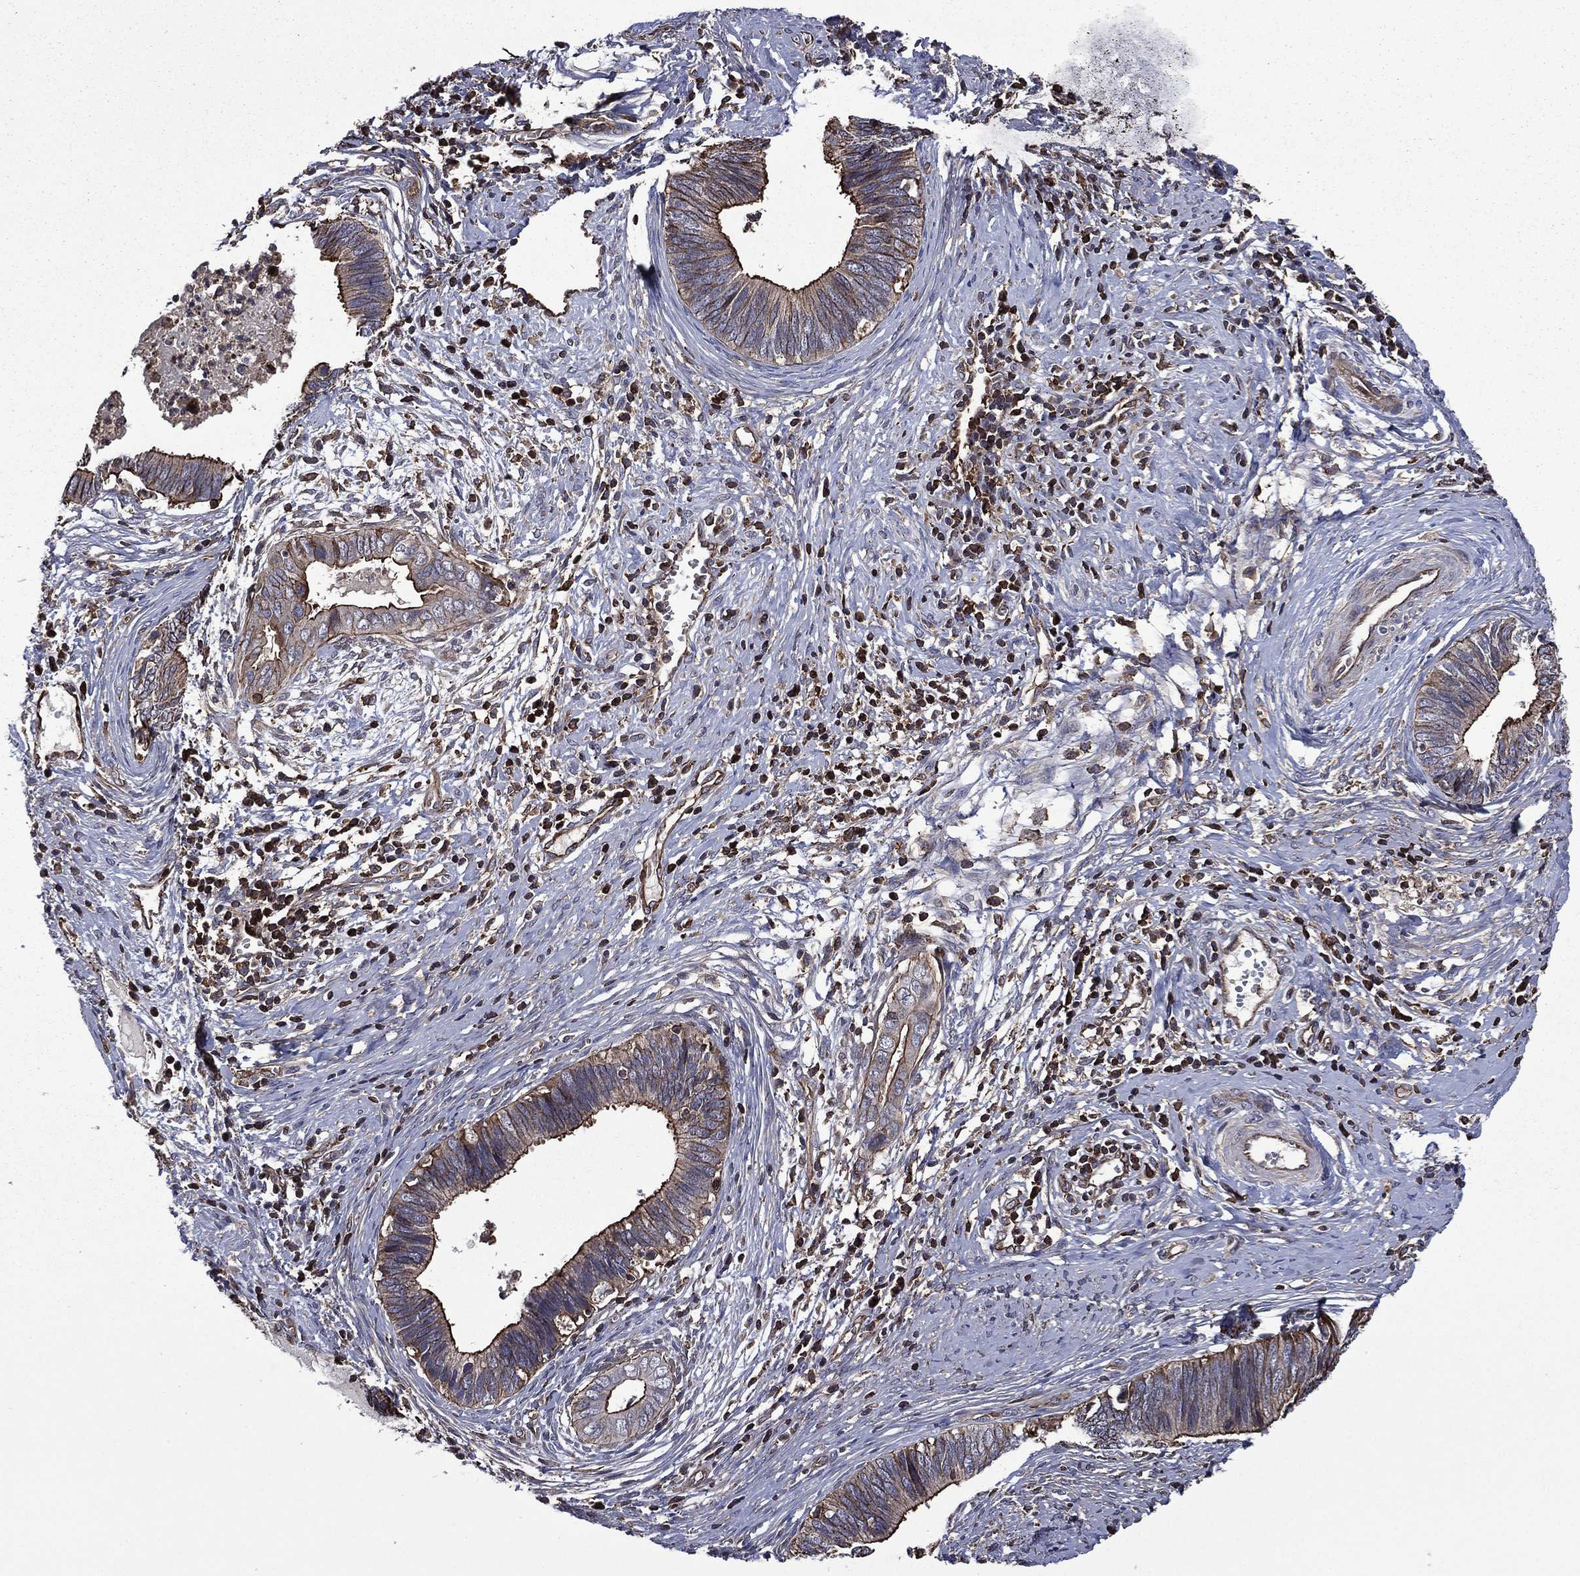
{"staining": {"intensity": "strong", "quantity": "25%-75%", "location": "cytoplasmic/membranous"}, "tissue": "cervical cancer", "cell_type": "Tumor cells", "image_type": "cancer", "snomed": [{"axis": "morphology", "description": "Adenocarcinoma, NOS"}, {"axis": "topography", "description": "Cervix"}], "caption": "A high-resolution micrograph shows IHC staining of cervical adenocarcinoma, which exhibits strong cytoplasmic/membranous staining in approximately 25%-75% of tumor cells.", "gene": "PLPP3", "patient": {"sex": "female", "age": 42}}